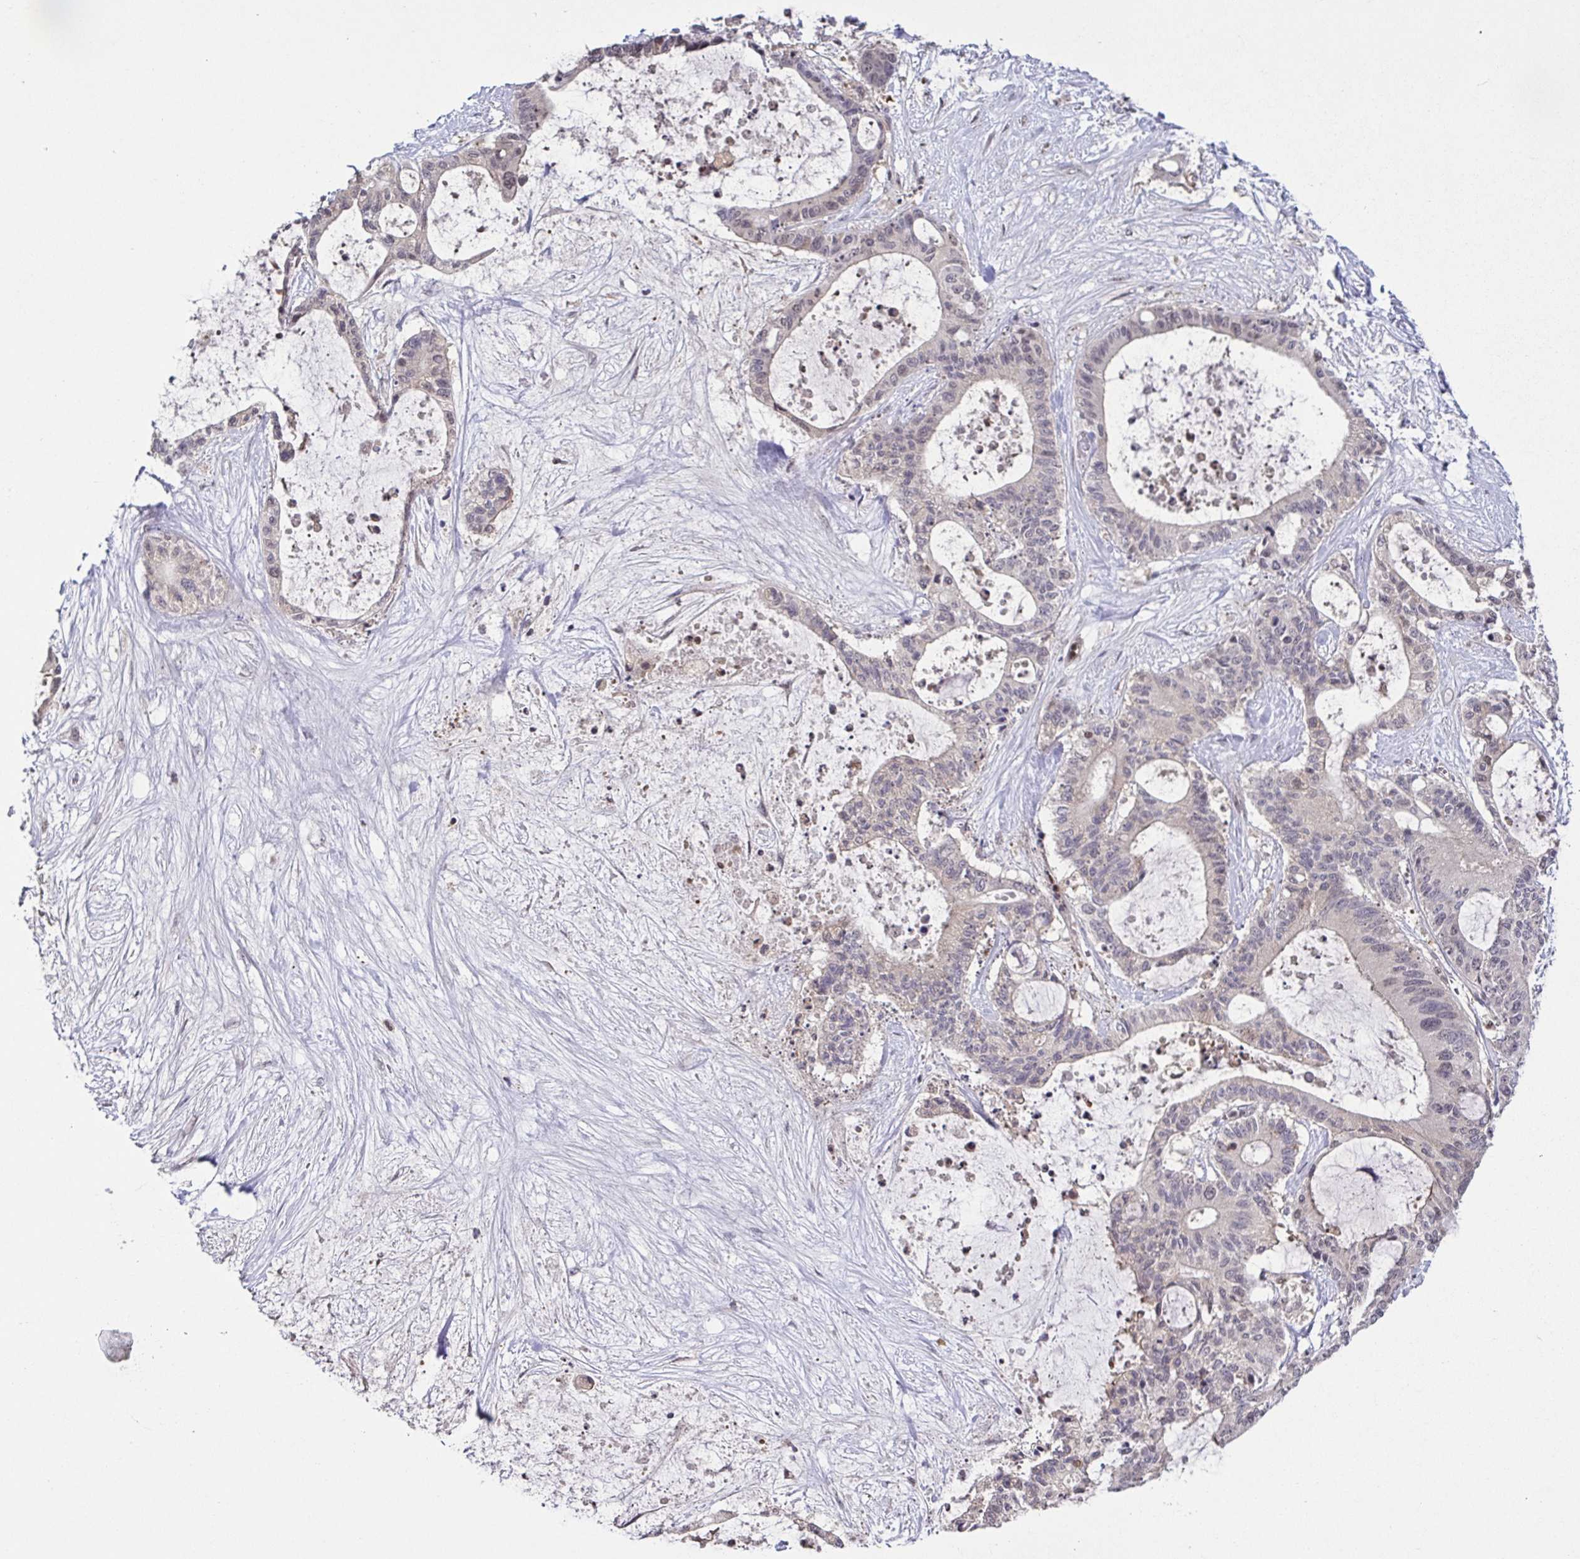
{"staining": {"intensity": "weak", "quantity": "<25%", "location": "nuclear"}, "tissue": "liver cancer", "cell_type": "Tumor cells", "image_type": "cancer", "snomed": [{"axis": "morphology", "description": "Normal tissue, NOS"}, {"axis": "morphology", "description": "Cholangiocarcinoma"}, {"axis": "topography", "description": "Liver"}, {"axis": "topography", "description": "Peripheral nerve tissue"}], "caption": "Tumor cells are negative for protein expression in human liver cholangiocarcinoma.", "gene": "PSMB9", "patient": {"sex": "female", "age": 73}}